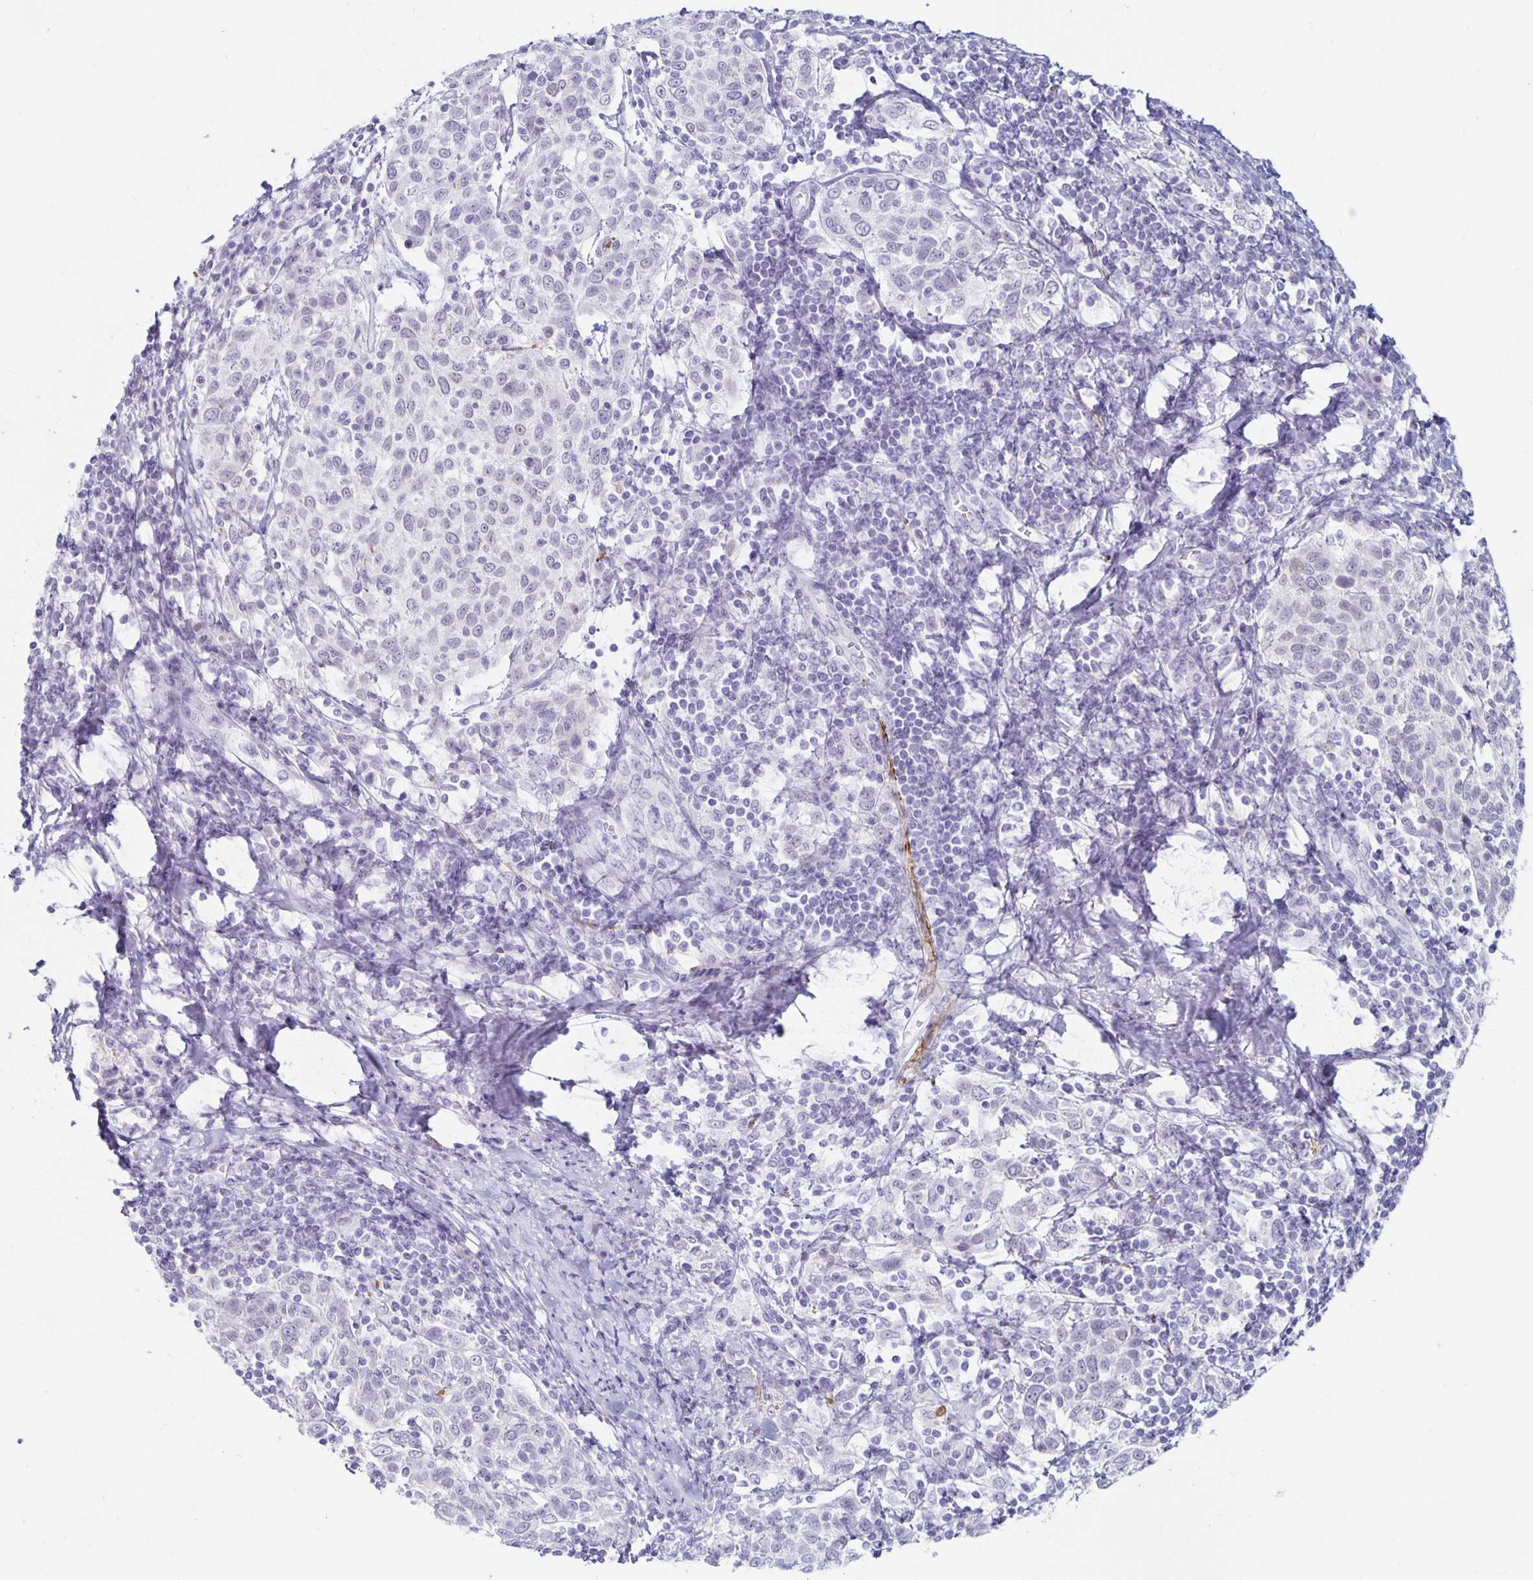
{"staining": {"intensity": "negative", "quantity": "none", "location": "none"}, "tissue": "cervical cancer", "cell_type": "Tumor cells", "image_type": "cancer", "snomed": [{"axis": "morphology", "description": "Squamous cell carcinoma, NOS"}, {"axis": "topography", "description": "Cervix"}], "caption": "An immunohistochemistry photomicrograph of cervical squamous cell carcinoma is shown. There is no staining in tumor cells of cervical squamous cell carcinoma. (DAB immunohistochemistry (IHC) with hematoxylin counter stain).", "gene": "KCNQ2", "patient": {"sex": "female", "age": 61}}